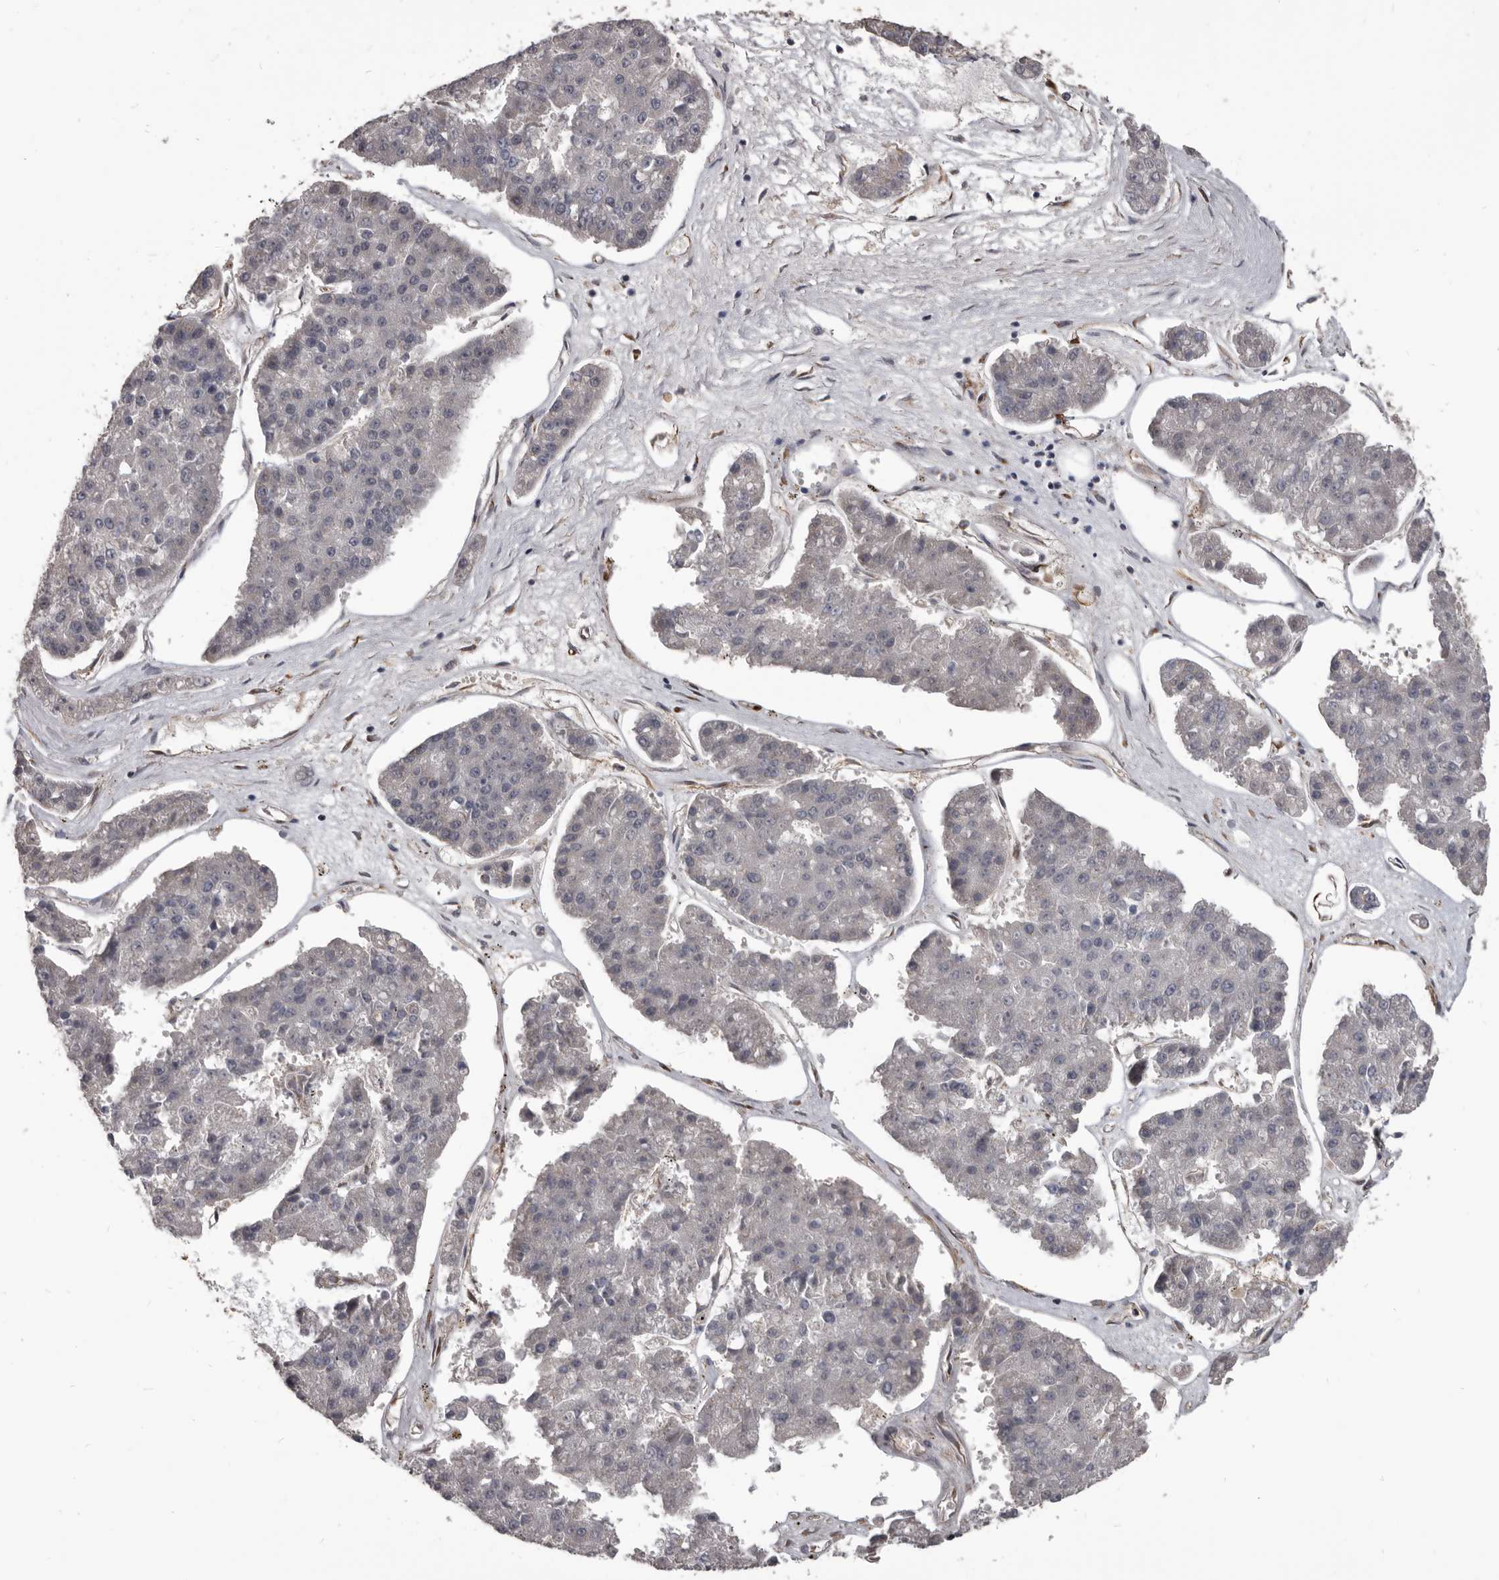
{"staining": {"intensity": "weak", "quantity": "<25%", "location": "cytoplasmic/membranous"}, "tissue": "pancreatic cancer", "cell_type": "Tumor cells", "image_type": "cancer", "snomed": [{"axis": "morphology", "description": "Adenocarcinoma, NOS"}, {"axis": "topography", "description": "Pancreas"}], "caption": "Photomicrograph shows no significant protein expression in tumor cells of pancreatic adenocarcinoma.", "gene": "ADAMTS20", "patient": {"sex": "male", "age": 50}}